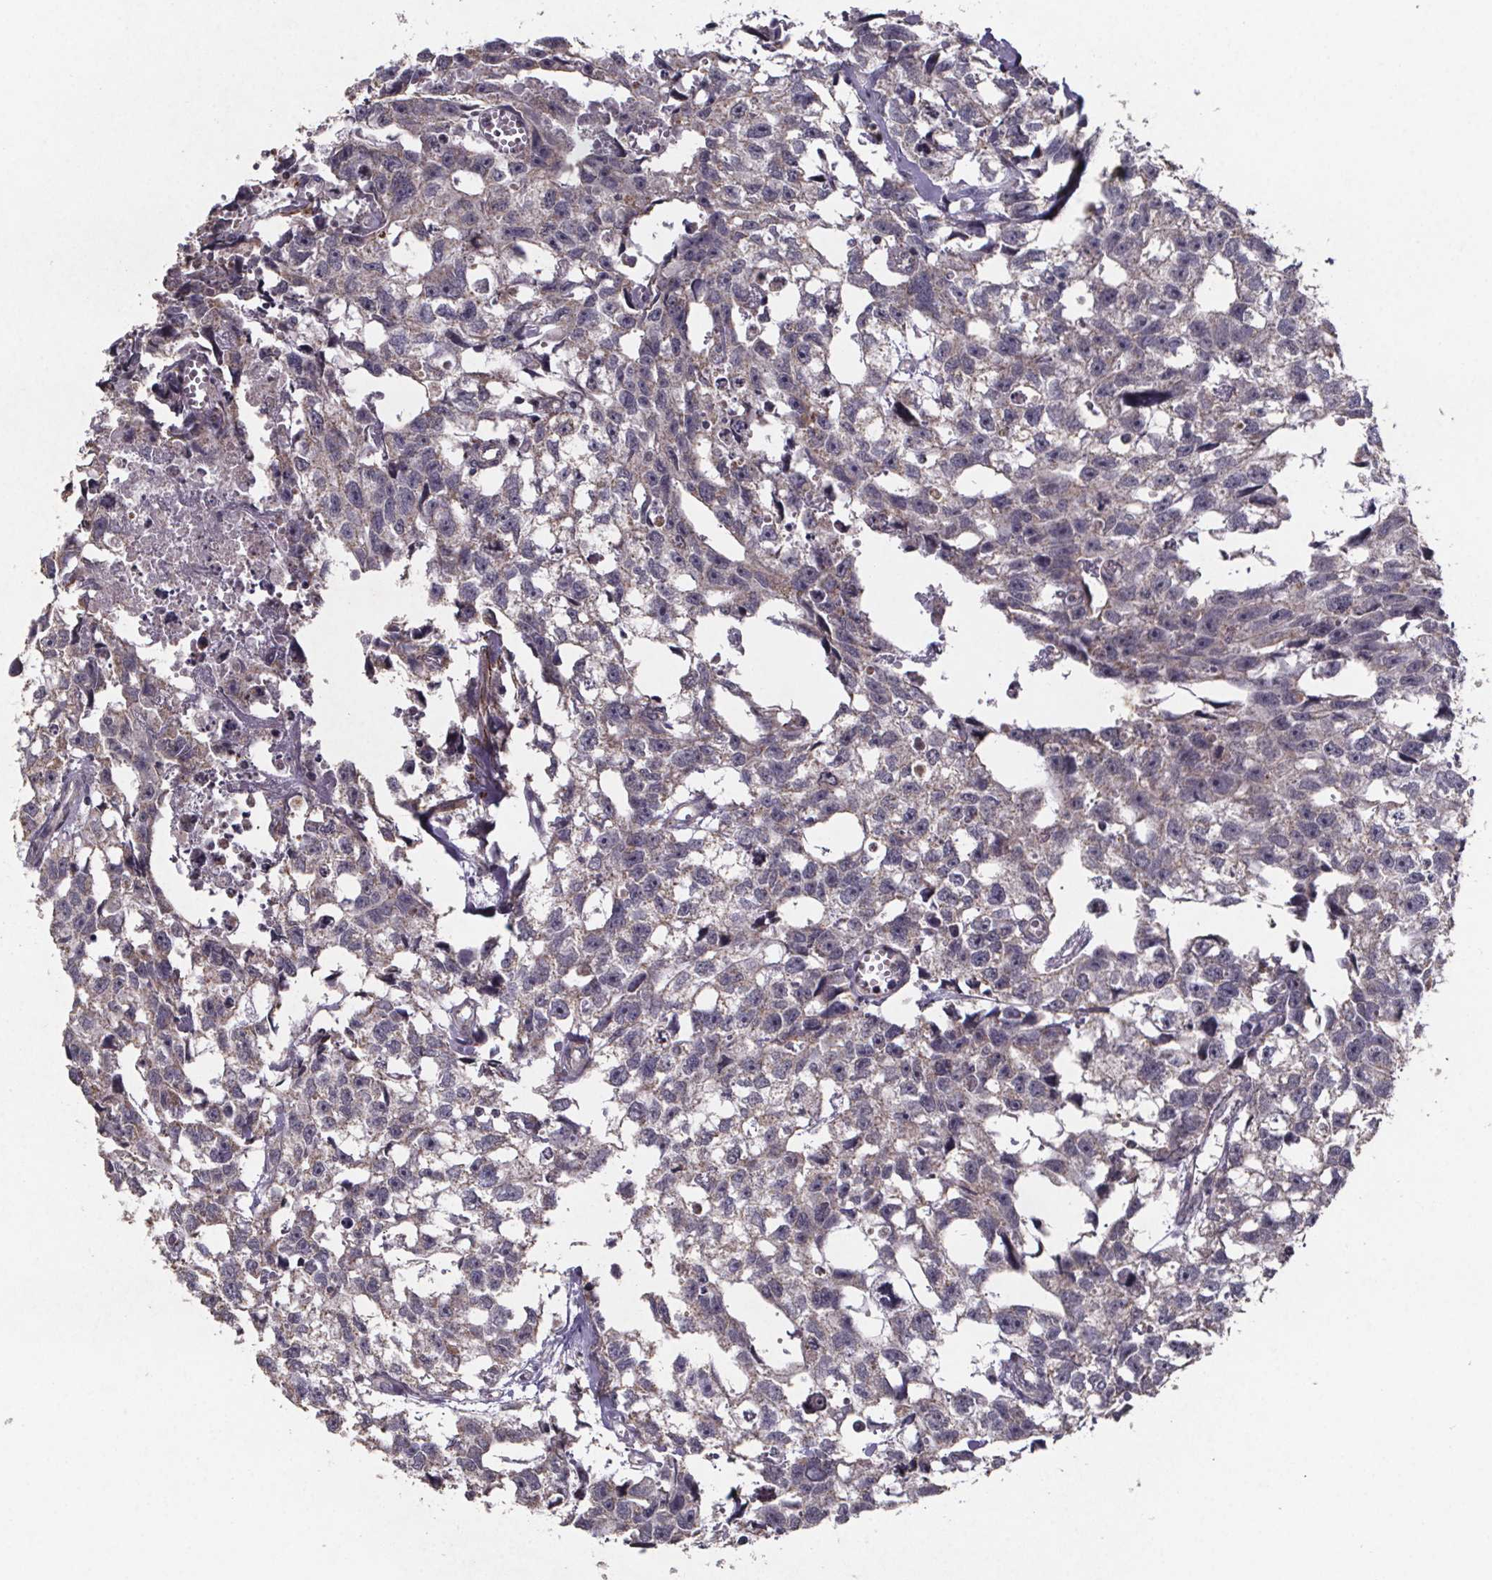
{"staining": {"intensity": "negative", "quantity": "none", "location": "none"}, "tissue": "testis cancer", "cell_type": "Tumor cells", "image_type": "cancer", "snomed": [{"axis": "morphology", "description": "Carcinoma, Embryonal, NOS"}, {"axis": "morphology", "description": "Teratoma, malignant, NOS"}, {"axis": "topography", "description": "Testis"}], "caption": "This is an IHC image of testis cancer. There is no expression in tumor cells.", "gene": "PALLD", "patient": {"sex": "male", "age": 44}}